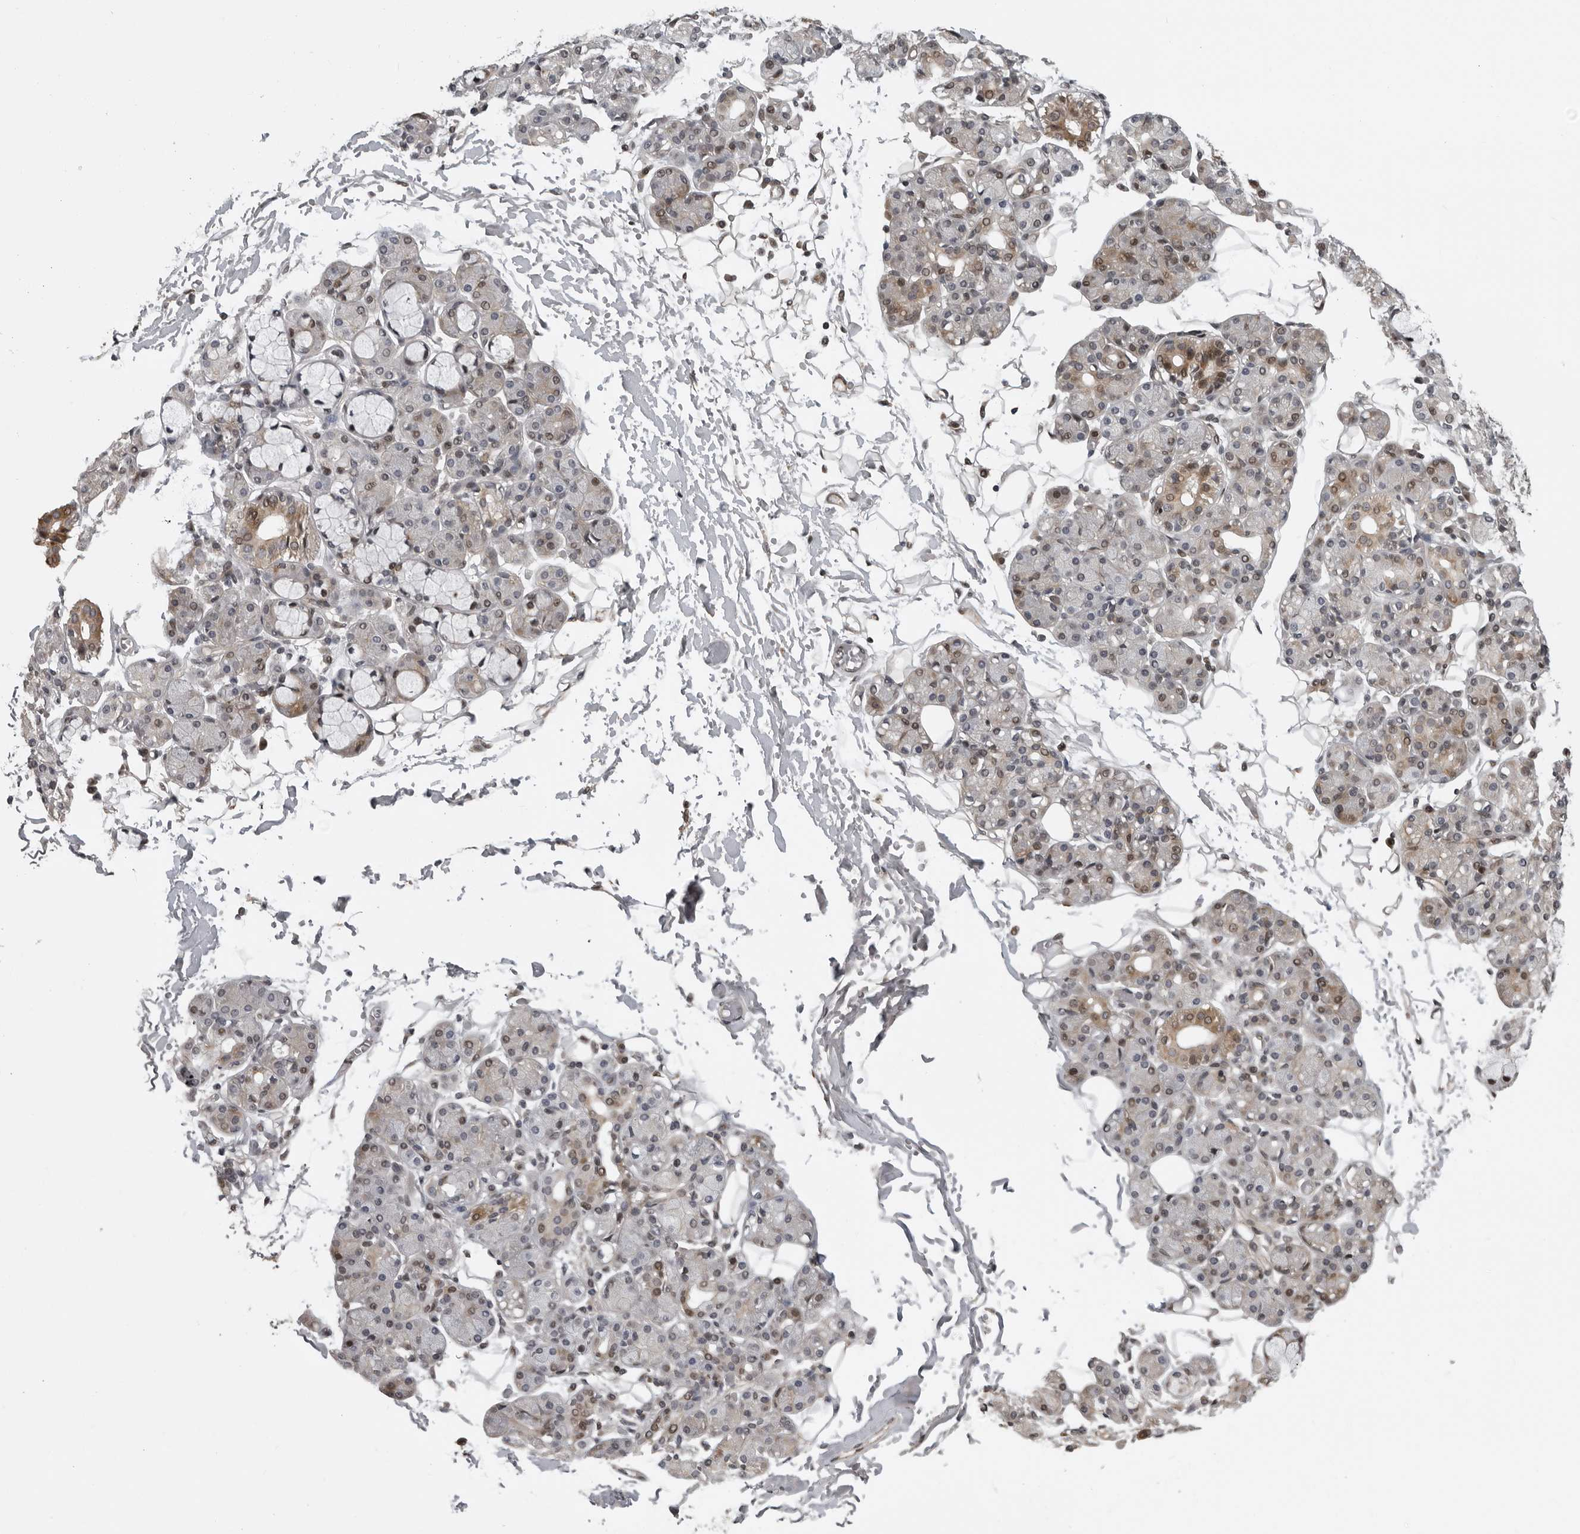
{"staining": {"intensity": "moderate", "quantity": "<25%", "location": "cytoplasmic/membranous,nuclear"}, "tissue": "salivary gland", "cell_type": "Glandular cells", "image_type": "normal", "snomed": [{"axis": "morphology", "description": "Normal tissue, NOS"}, {"axis": "topography", "description": "Salivary gland"}], "caption": "Immunohistochemical staining of normal human salivary gland displays low levels of moderate cytoplasmic/membranous,nuclear expression in about <25% of glandular cells.", "gene": "PRRX2", "patient": {"sex": "male", "age": 63}}